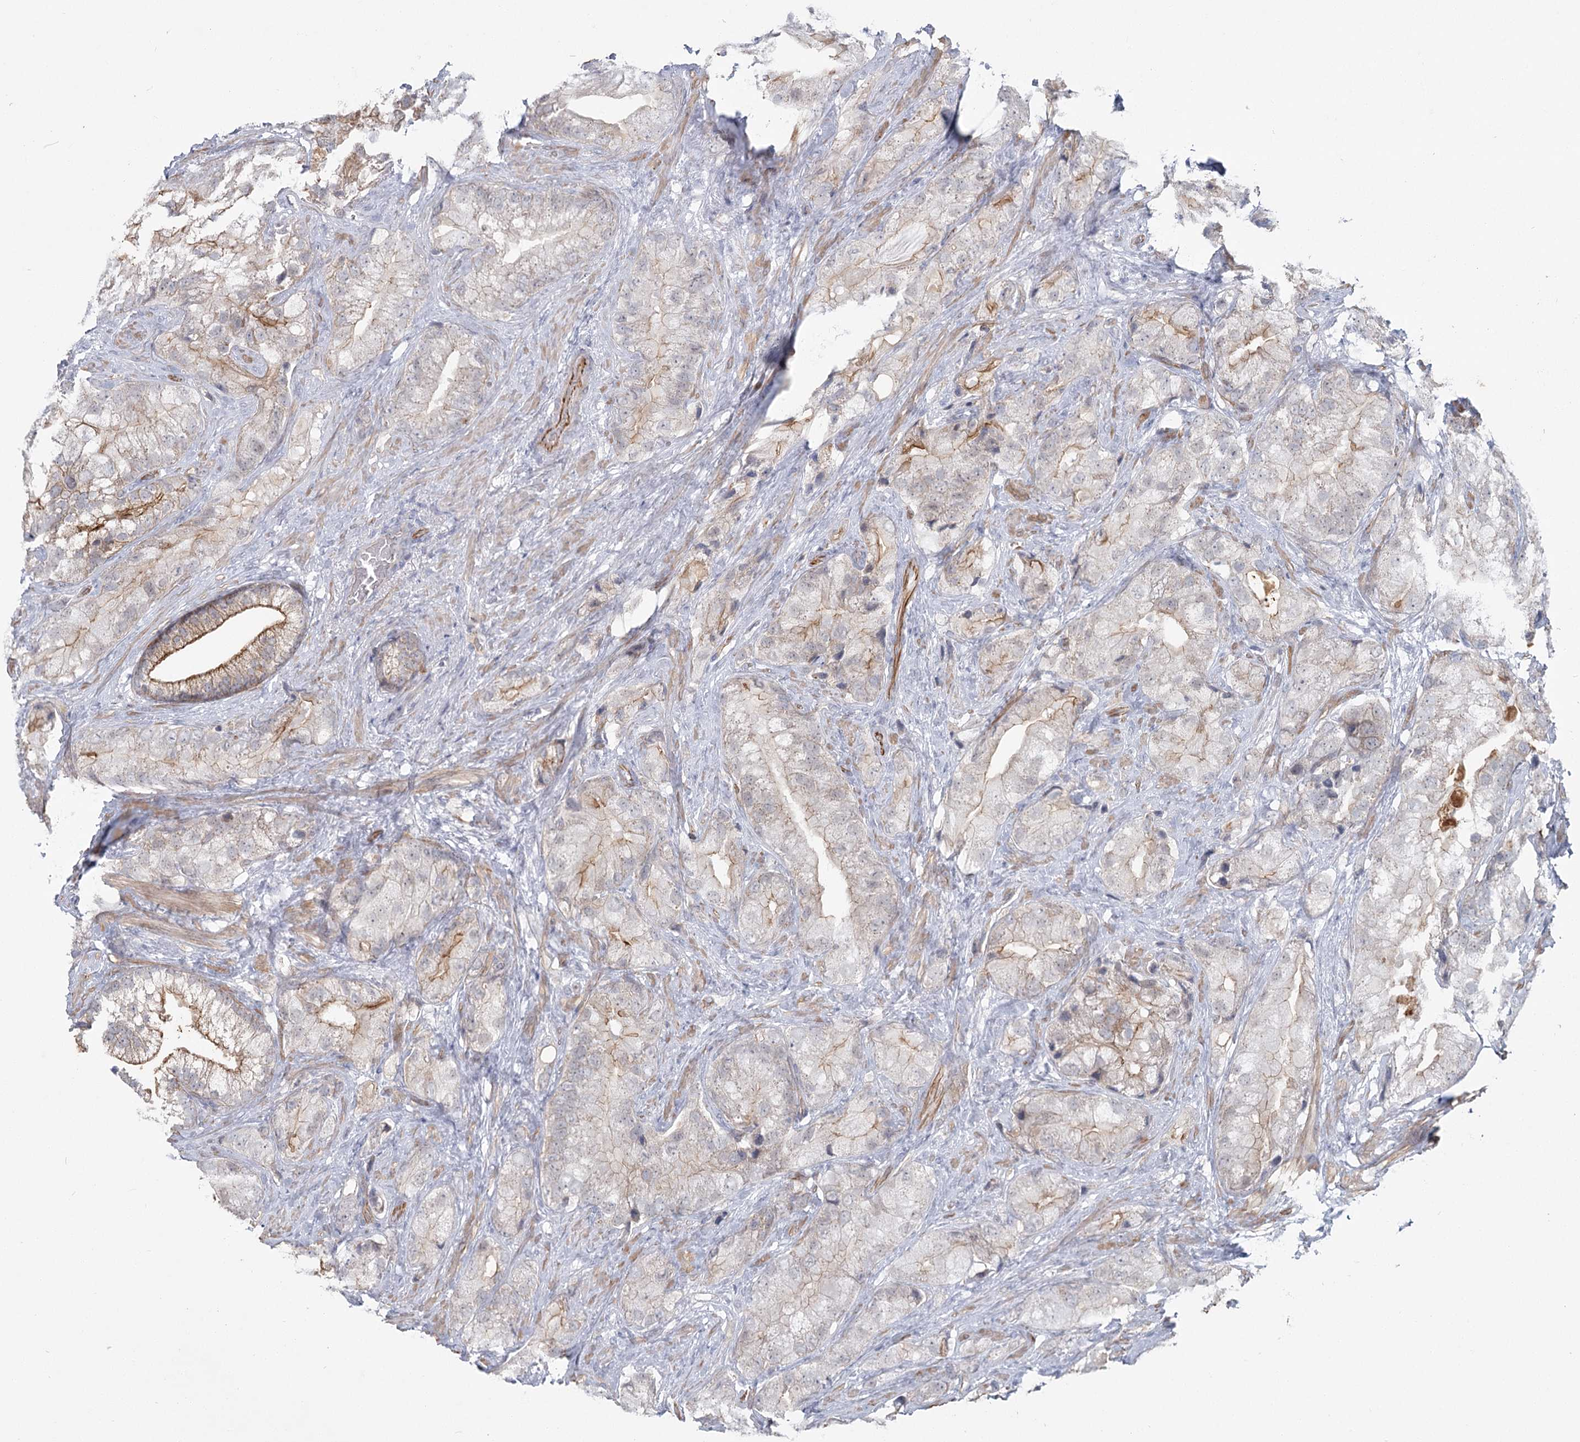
{"staining": {"intensity": "moderate", "quantity": "<25%", "location": "cytoplasmic/membranous"}, "tissue": "prostate cancer", "cell_type": "Tumor cells", "image_type": "cancer", "snomed": [{"axis": "morphology", "description": "Adenocarcinoma, Low grade"}, {"axis": "topography", "description": "Prostate"}], "caption": "Prostate cancer was stained to show a protein in brown. There is low levels of moderate cytoplasmic/membranous positivity in about <25% of tumor cells.", "gene": "ABHD8", "patient": {"sex": "male", "age": 71}}